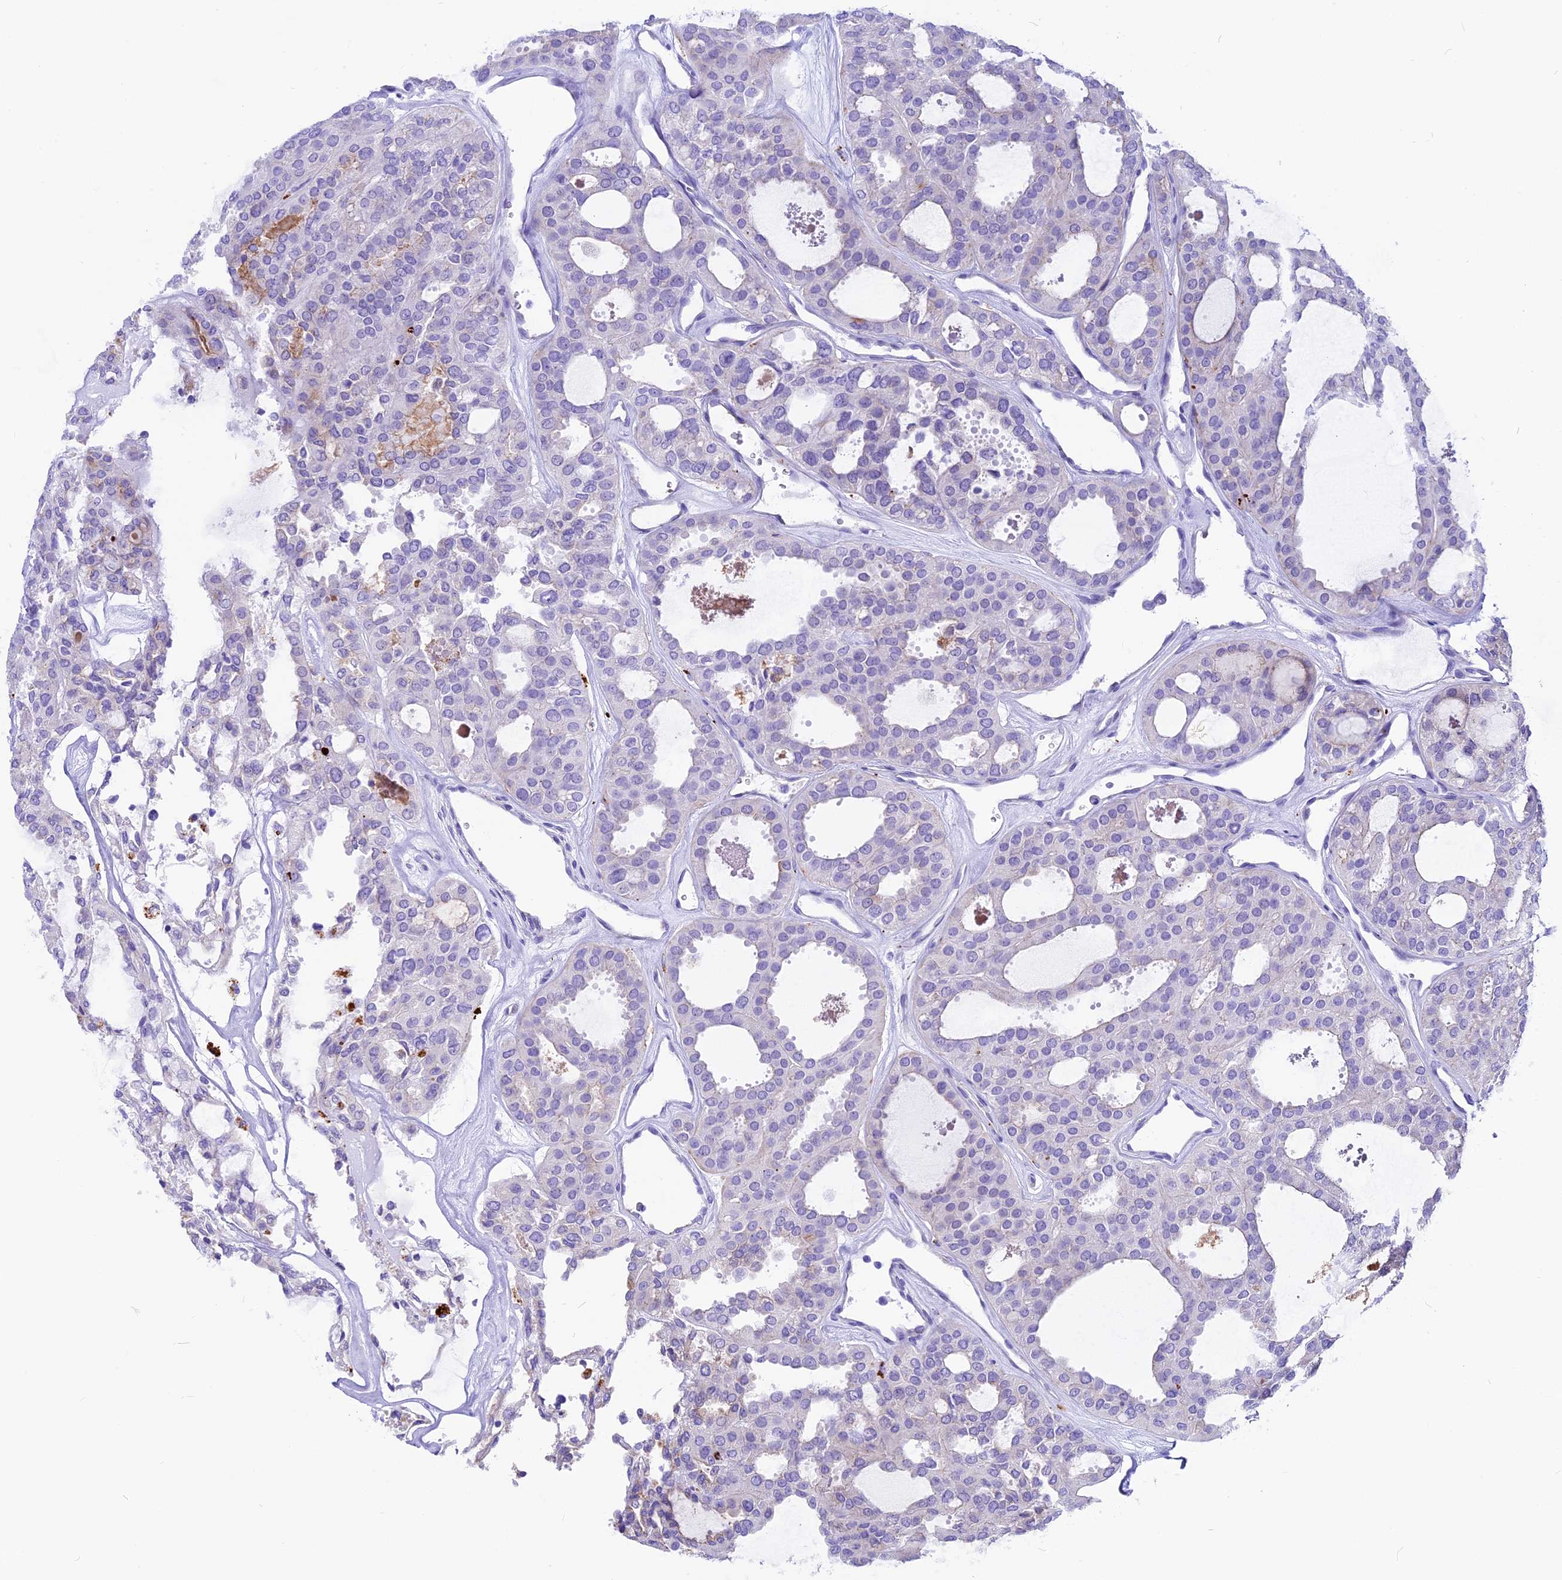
{"staining": {"intensity": "weak", "quantity": "<25%", "location": "cytoplasmic/membranous"}, "tissue": "thyroid cancer", "cell_type": "Tumor cells", "image_type": "cancer", "snomed": [{"axis": "morphology", "description": "Follicular adenoma carcinoma, NOS"}, {"axis": "topography", "description": "Thyroid gland"}], "caption": "DAB immunohistochemical staining of human follicular adenoma carcinoma (thyroid) demonstrates no significant expression in tumor cells.", "gene": "THRSP", "patient": {"sex": "male", "age": 75}}